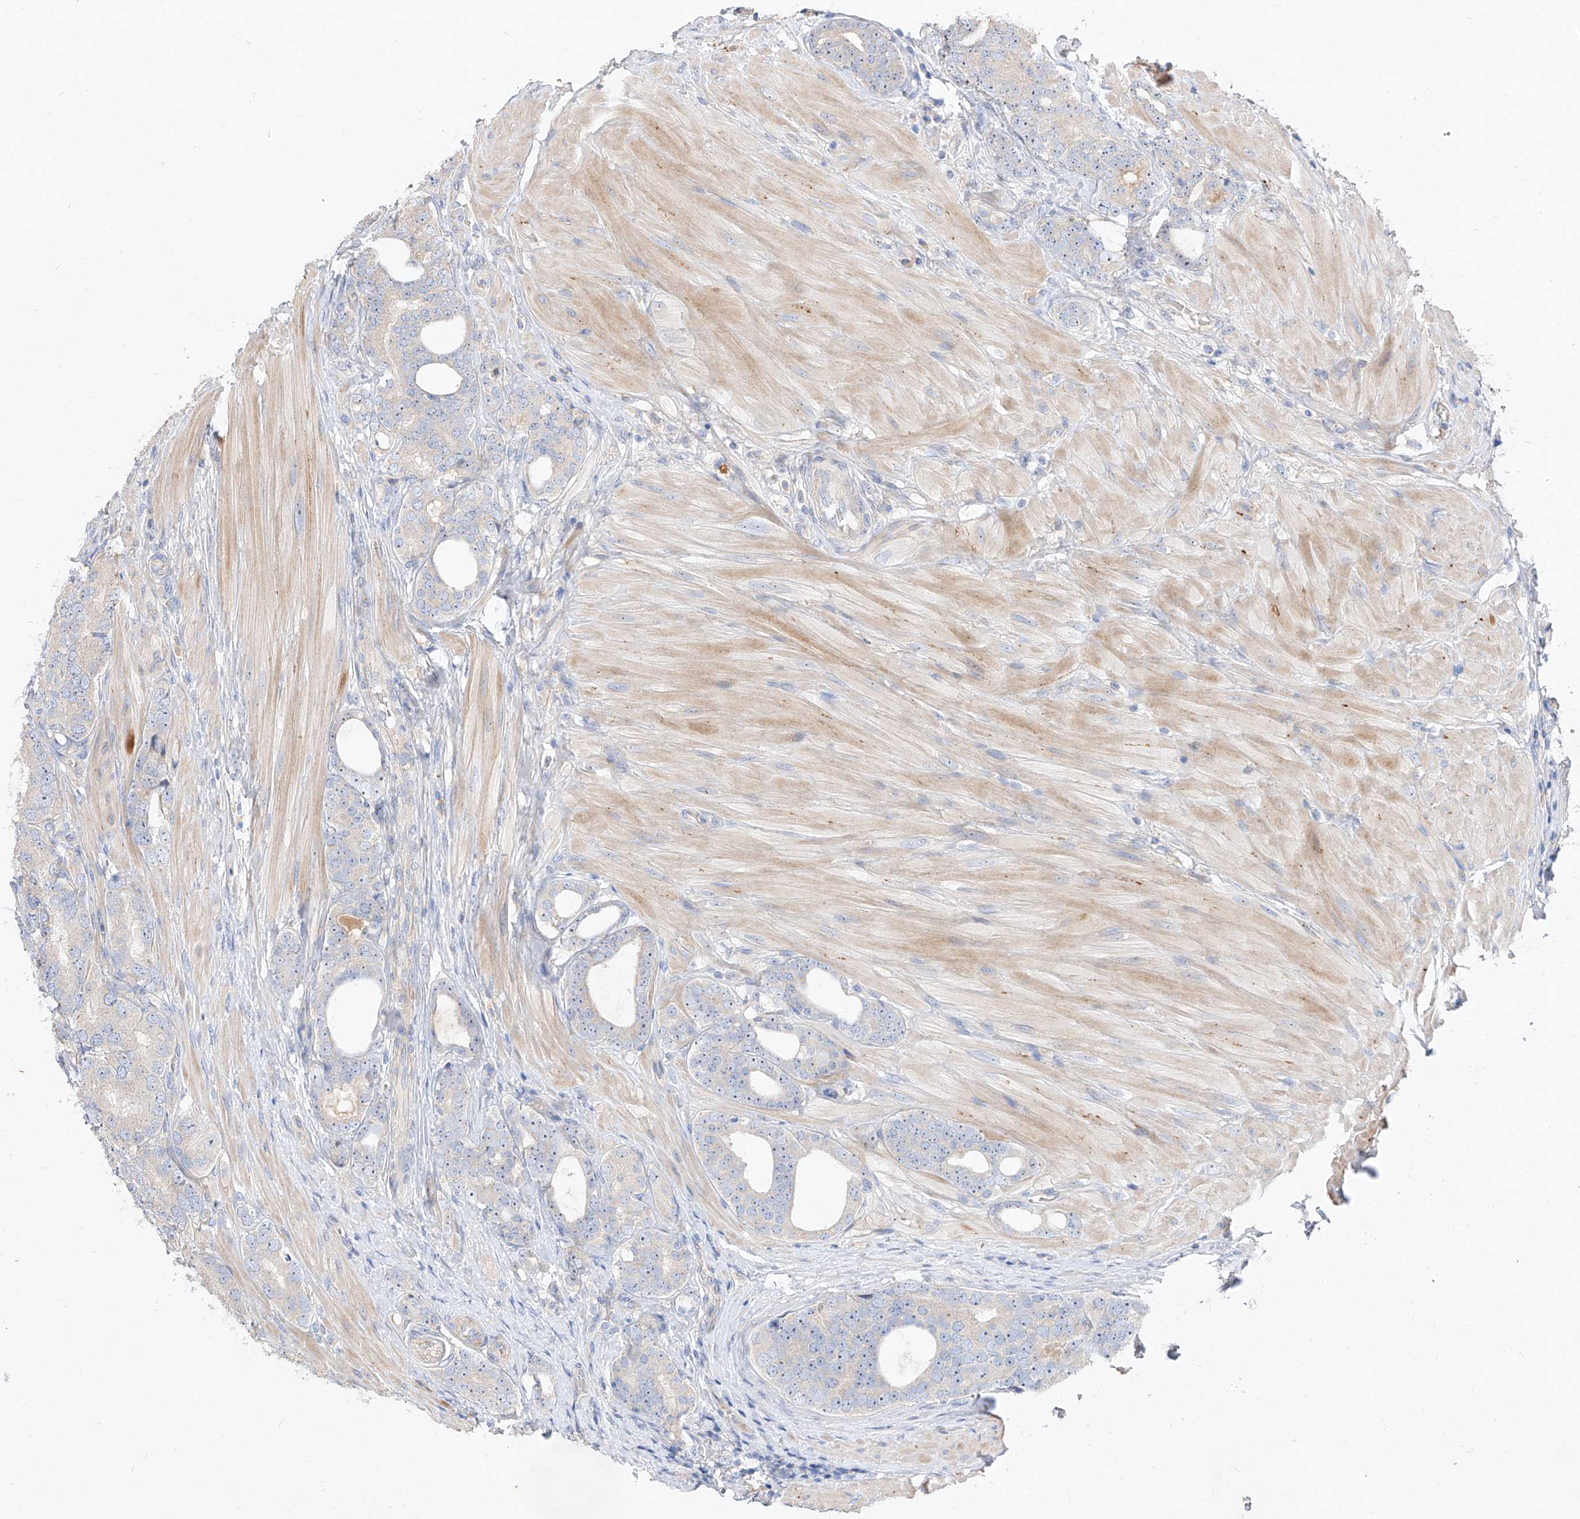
{"staining": {"intensity": "negative", "quantity": "none", "location": "none"}, "tissue": "prostate cancer", "cell_type": "Tumor cells", "image_type": "cancer", "snomed": [{"axis": "morphology", "description": "Adenocarcinoma, High grade"}, {"axis": "topography", "description": "Prostate"}], "caption": "Tumor cells show no significant staining in prostate high-grade adenocarcinoma.", "gene": "DIRAS3", "patient": {"sex": "male", "age": 56}}